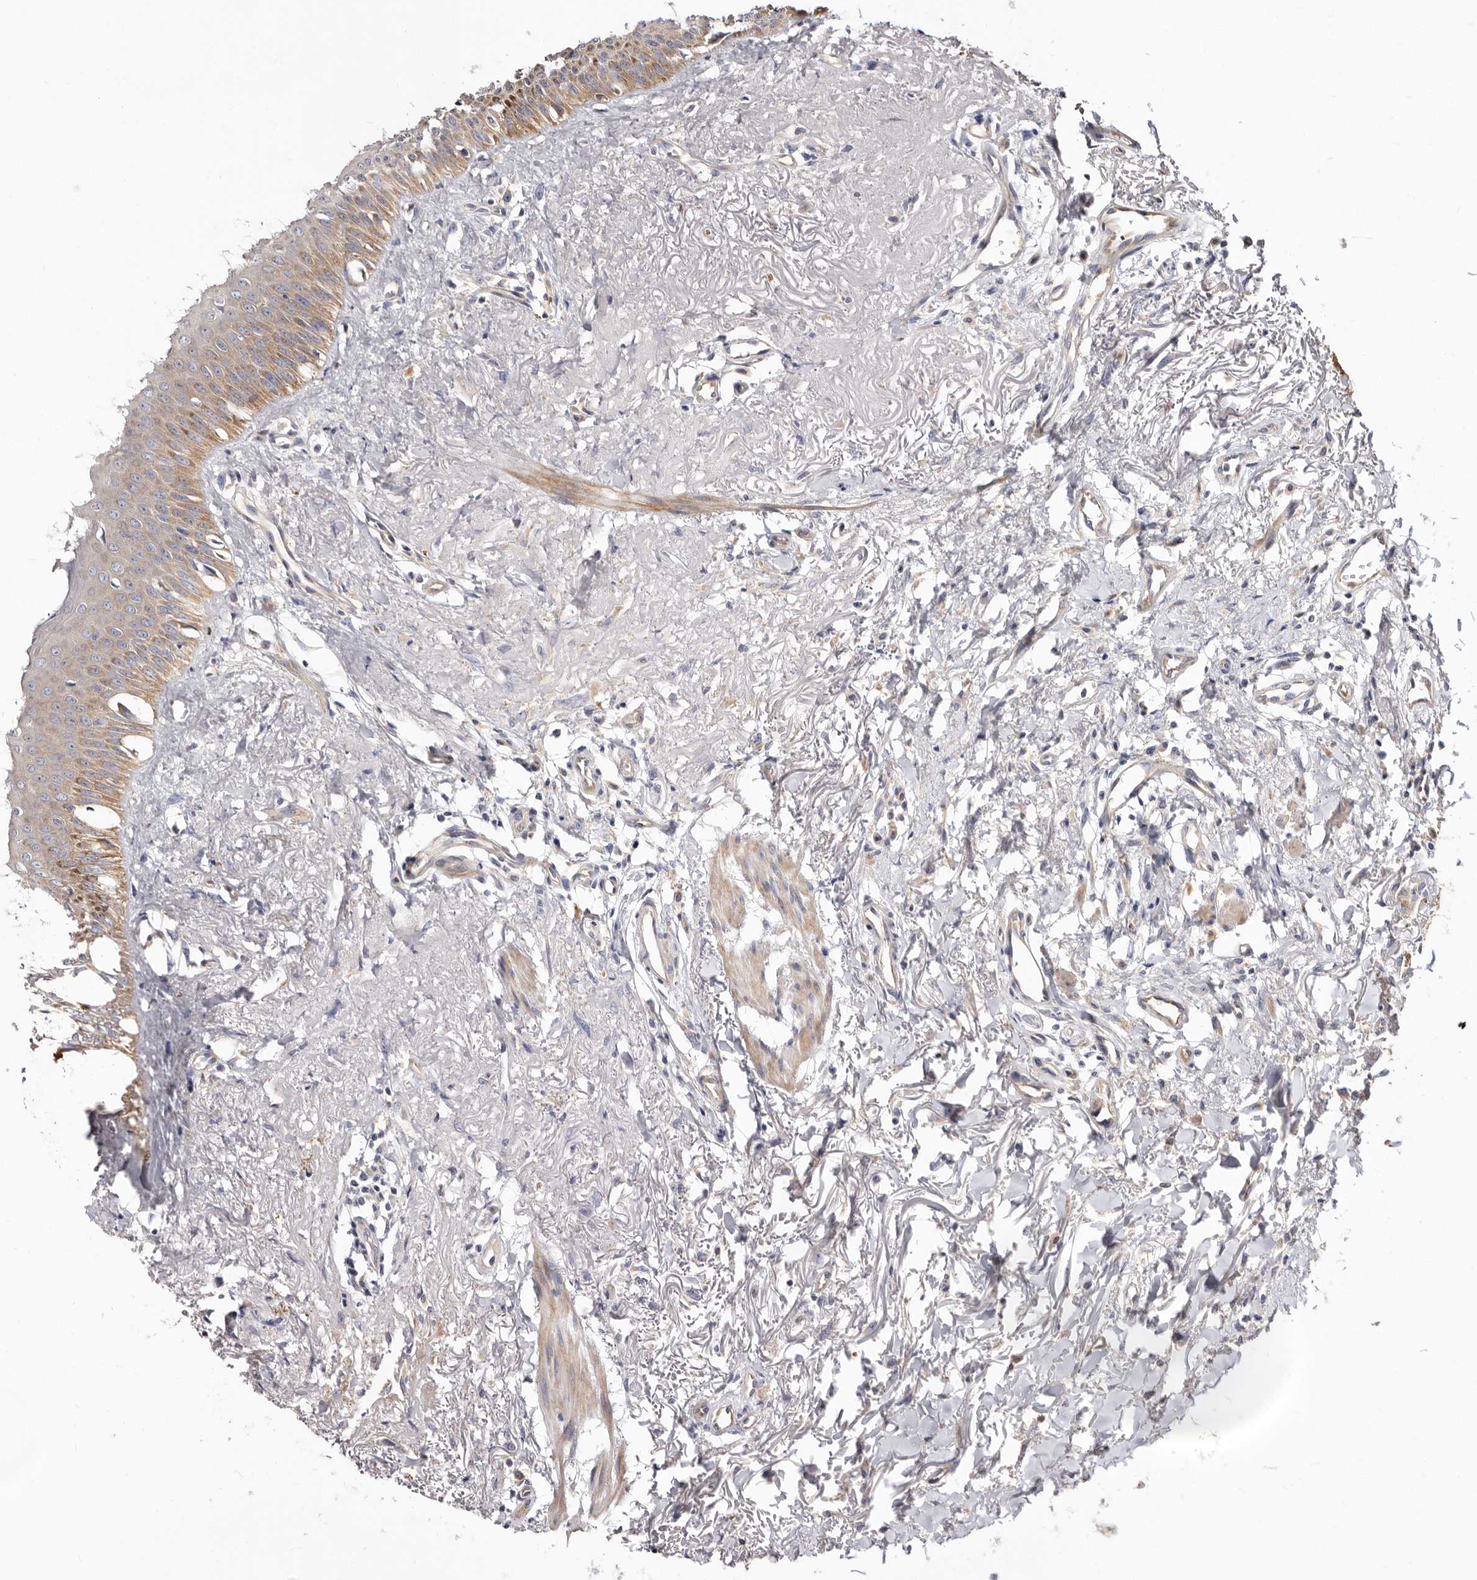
{"staining": {"intensity": "weak", "quantity": ">75%", "location": "cytoplasmic/membranous"}, "tissue": "oral mucosa", "cell_type": "Squamous epithelial cells", "image_type": "normal", "snomed": [{"axis": "morphology", "description": "Normal tissue, NOS"}, {"axis": "topography", "description": "Oral tissue"}], "caption": "Immunohistochemistry (IHC) image of benign oral mucosa: oral mucosa stained using immunohistochemistry shows low levels of weak protein expression localized specifically in the cytoplasmic/membranous of squamous epithelial cells, appearing as a cytoplasmic/membranous brown color.", "gene": "BAIAP2L1", "patient": {"sex": "female", "age": 70}}